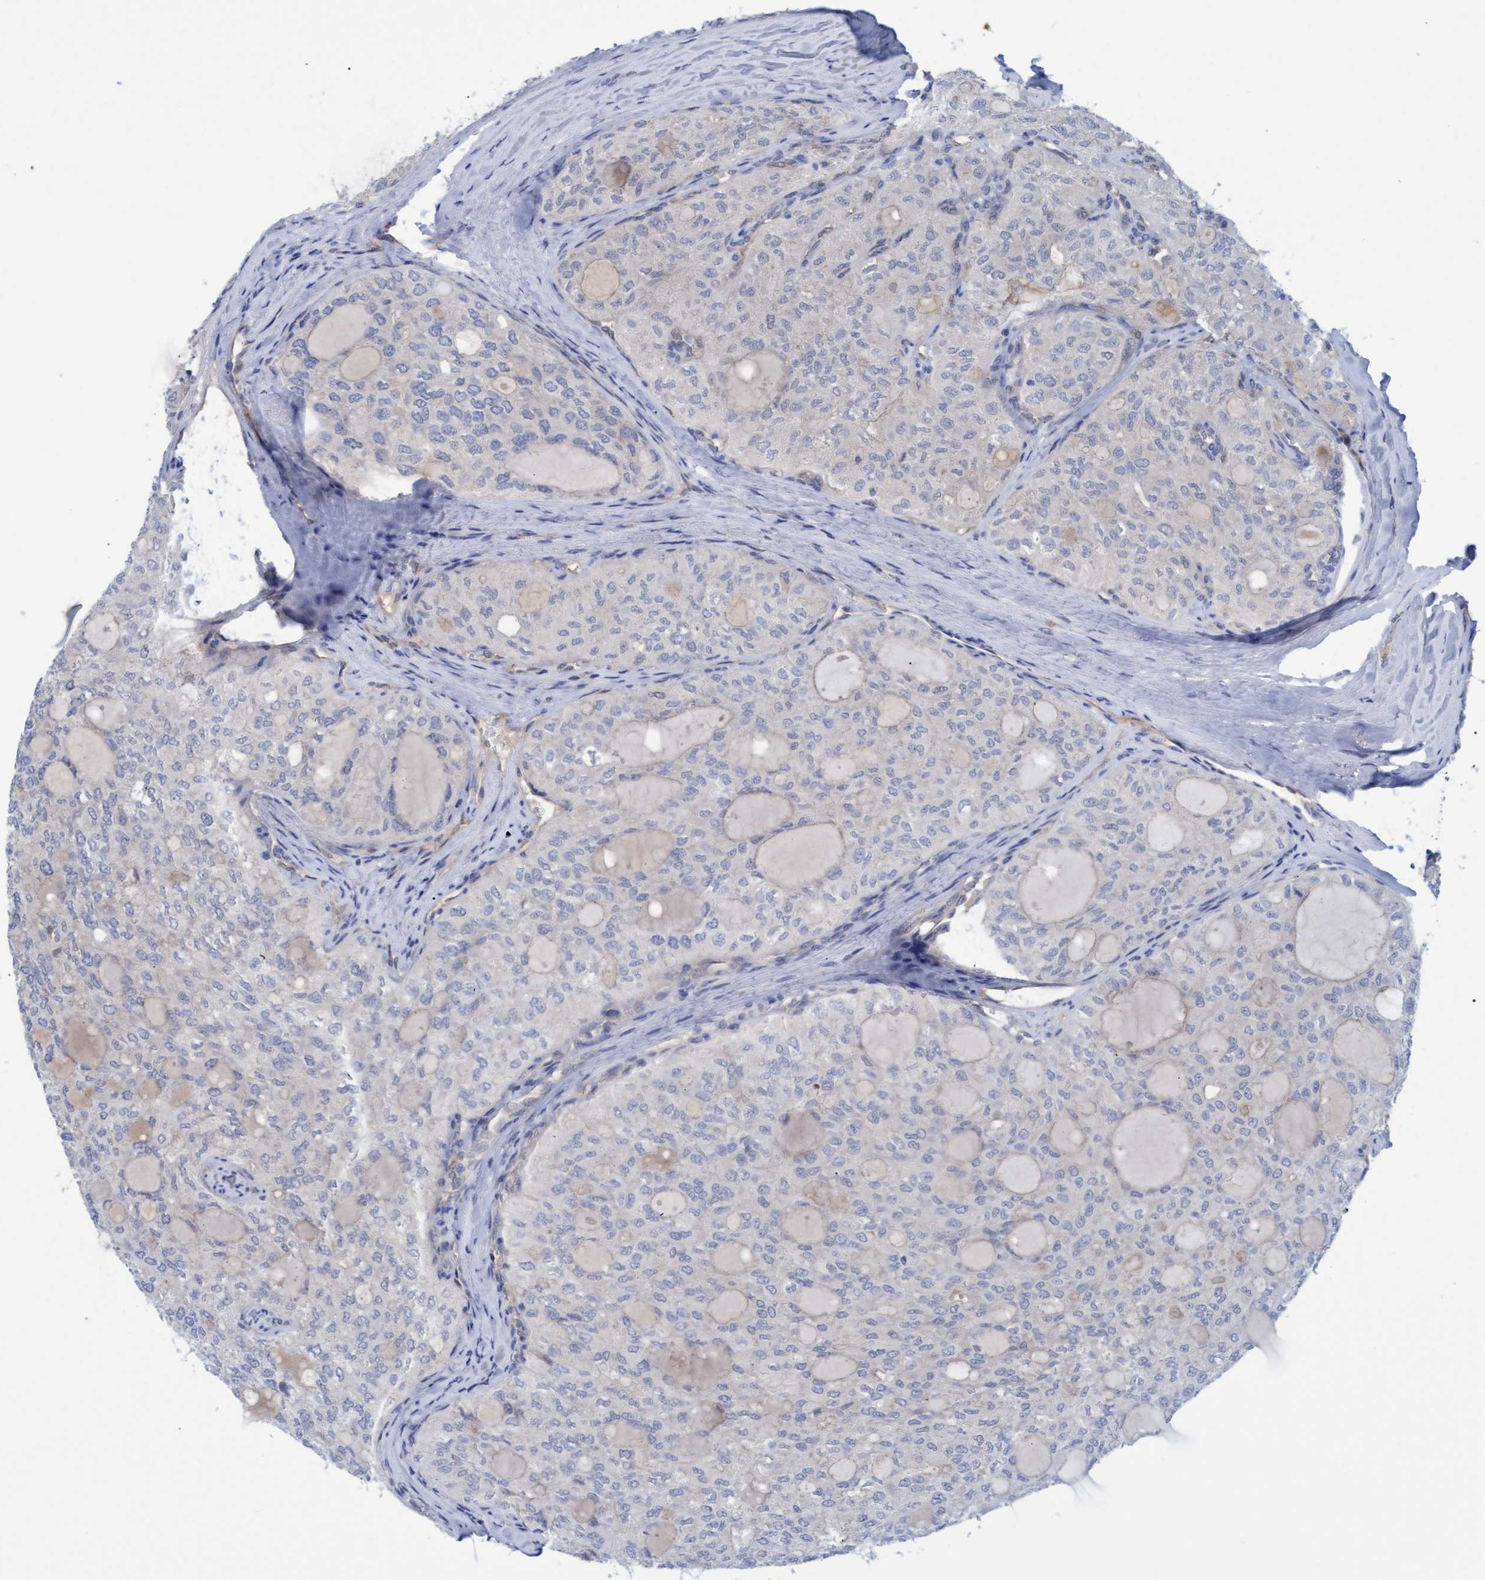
{"staining": {"intensity": "negative", "quantity": "none", "location": "none"}, "tissue": "thyroid cancer", "cell_type": "Tumor cells", "image_type": "cancer", "snomed": [{"axis": "morphology", "description": "Follicular adenoma carcinoma, NOS"}, {"axis": "topography", "description": "Thyroid gland"}], "caption": "Follicular adenoma carcinoma (thyroid) was stained to show a protein in brown. There is no significant expression in tumor cells.", "gene": "STXBP1", "patient": {"sex": "male", "age": 75}}